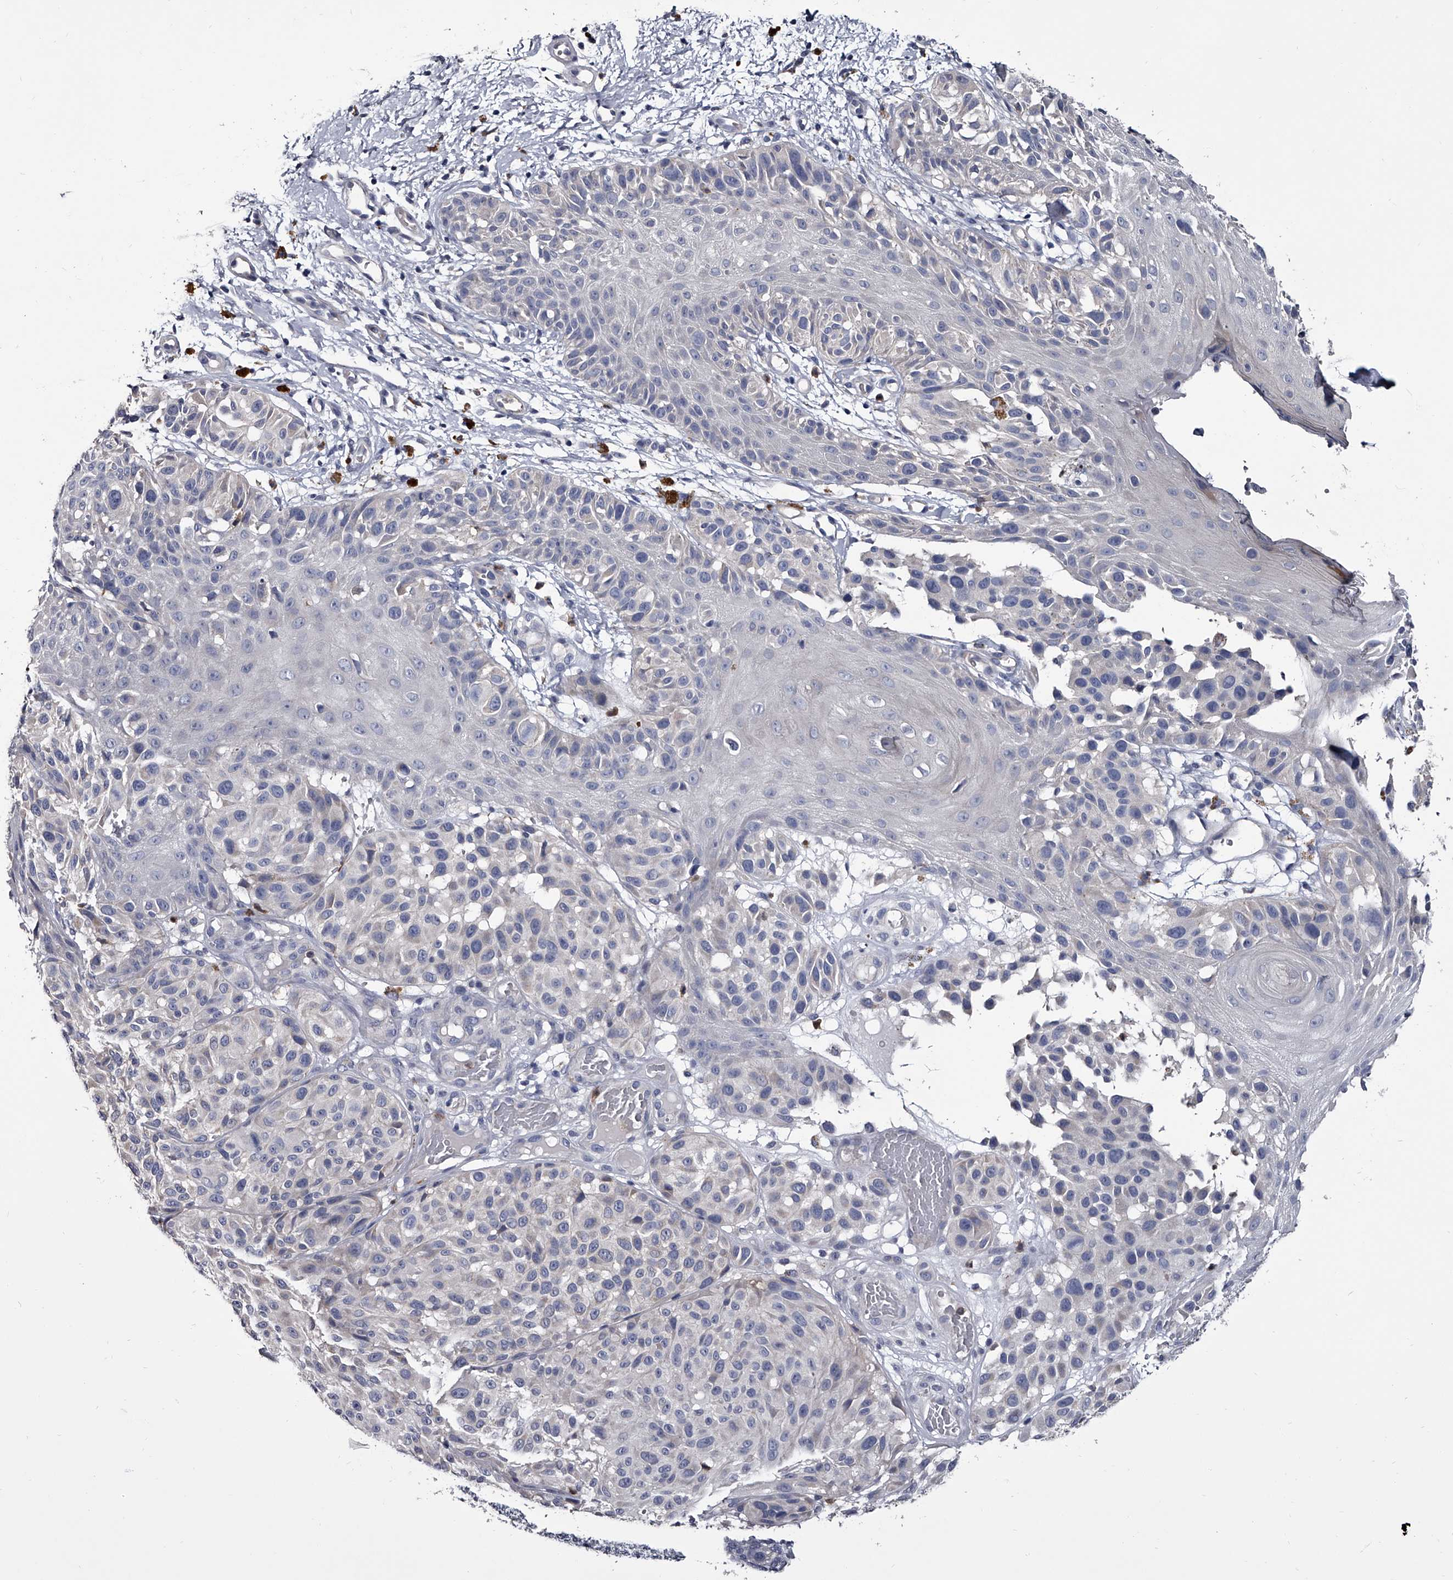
{"staining": {"intensity": "negative", "quantity": "none", "location": "none"}, "tissue": "melanoma", "cell_type": "Tumor cells", "image_type": "cancer", "snomed": [{"axis": "morphology", "description": "Malignant melanoma, NOS"}, {"axis": "topography", "description": "Skin"}], "caption": "Immunohistochemistry of malignant melanoma shows no staining in tumor cells.", "gene": "GAPVD1", "patient": {"sex": "male", "age": 83}}